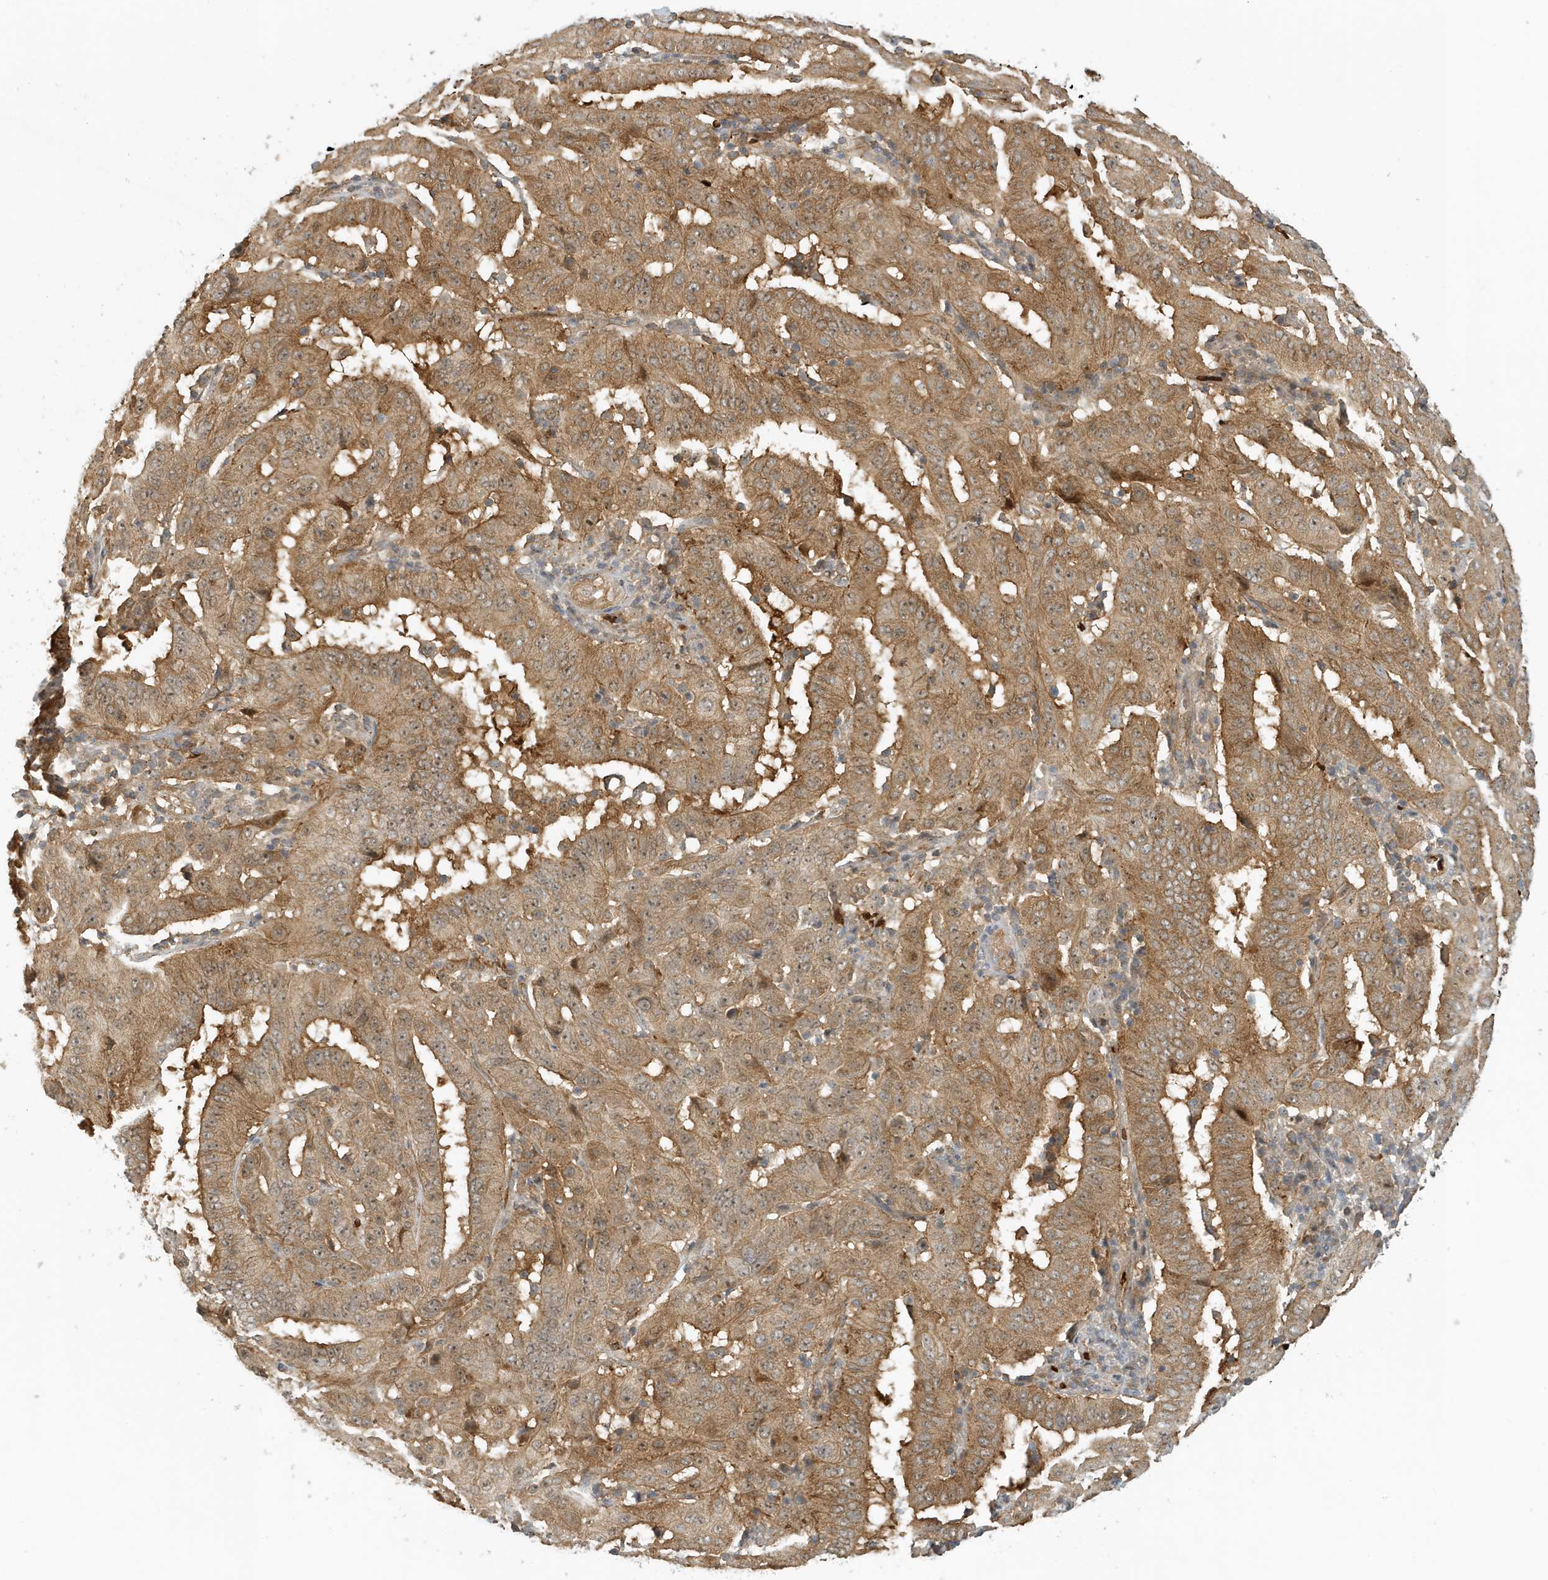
{"staining": {"intensity": "moderate", "quantity": ">75%", "location": "cytoplasmic/membranous"}, "tissue": "pancreatic cancer", "cell_type": "Tumor cells", "image_type": "cancer", "snomed": [{"axis": "morphology", "description": "Adenocarcinoma, NOS"}, {"axis": "topography", "description": "Pancreas"}], "caption": "The photomicrograph displays immunohistochemical staining of pancreatic cancer (adenocarcinoma). There is moderate cytoplasmic/membranous positivity is seen in approximately >75% of tumor cells.", "gene": "FYCO1", "patient": {"sex": "male", "age": 63}}